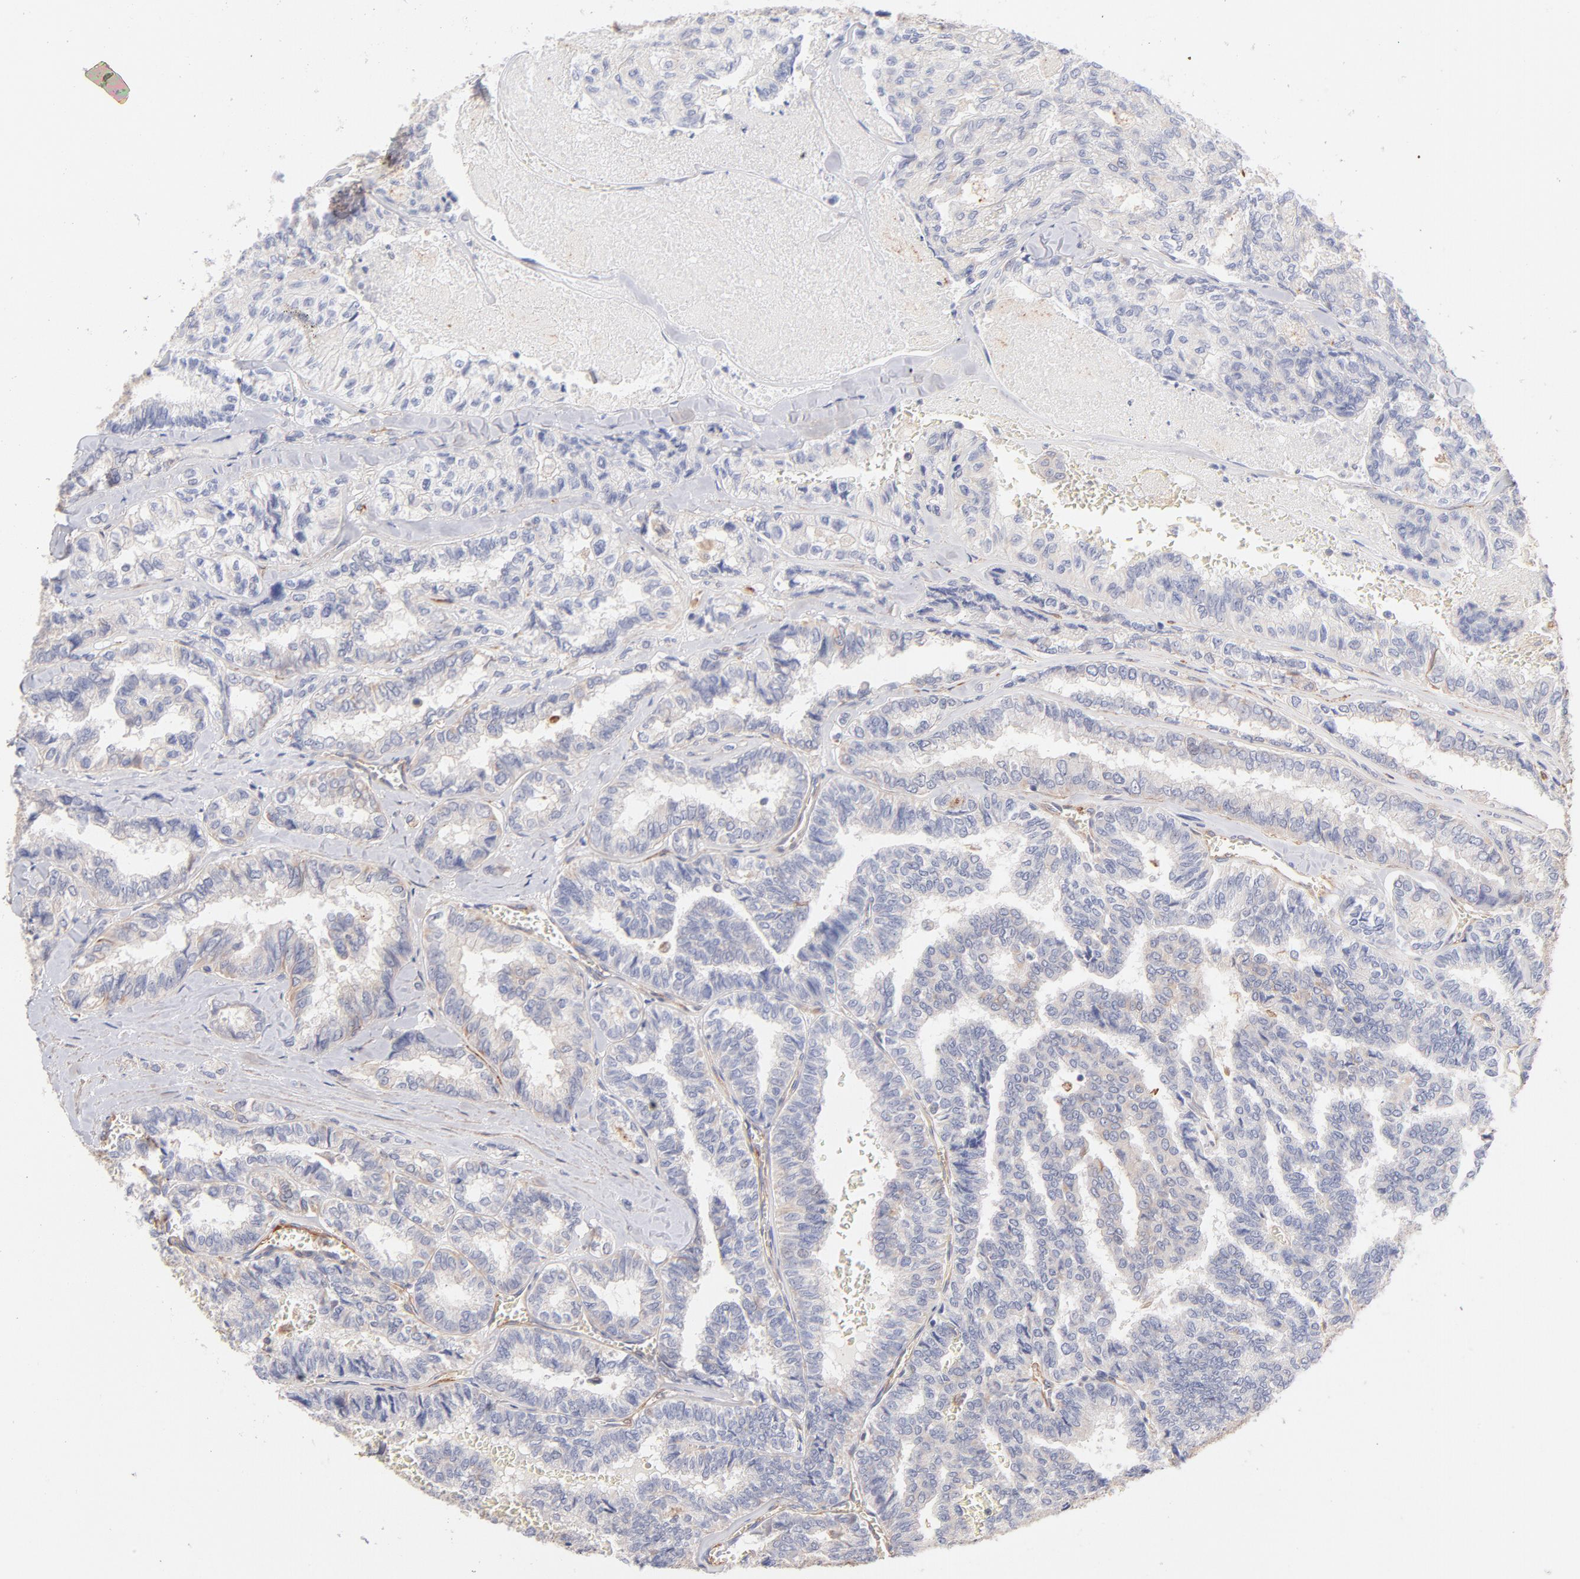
{"staining": {"intensity": "weak", "quantity": "<25%", "location": "cytoplasmic/membranous"}, "tissue": "thyroid cancer", "cell_type": "Tumor cells", "image_type": "cancer", "snomed": [{"axis": "morphology", "description": "Papillary adenocarcinoma, NOS"}, {"axis": "topography", "description": "Thyroid gland"}], "caption": "An image of papillary adenocarcinoma (thyroid) stained for a protein displays no brown staining in tumor cells.", "gene": "LDLRAP1", "patient": {"sex": "female", "age": 35}}